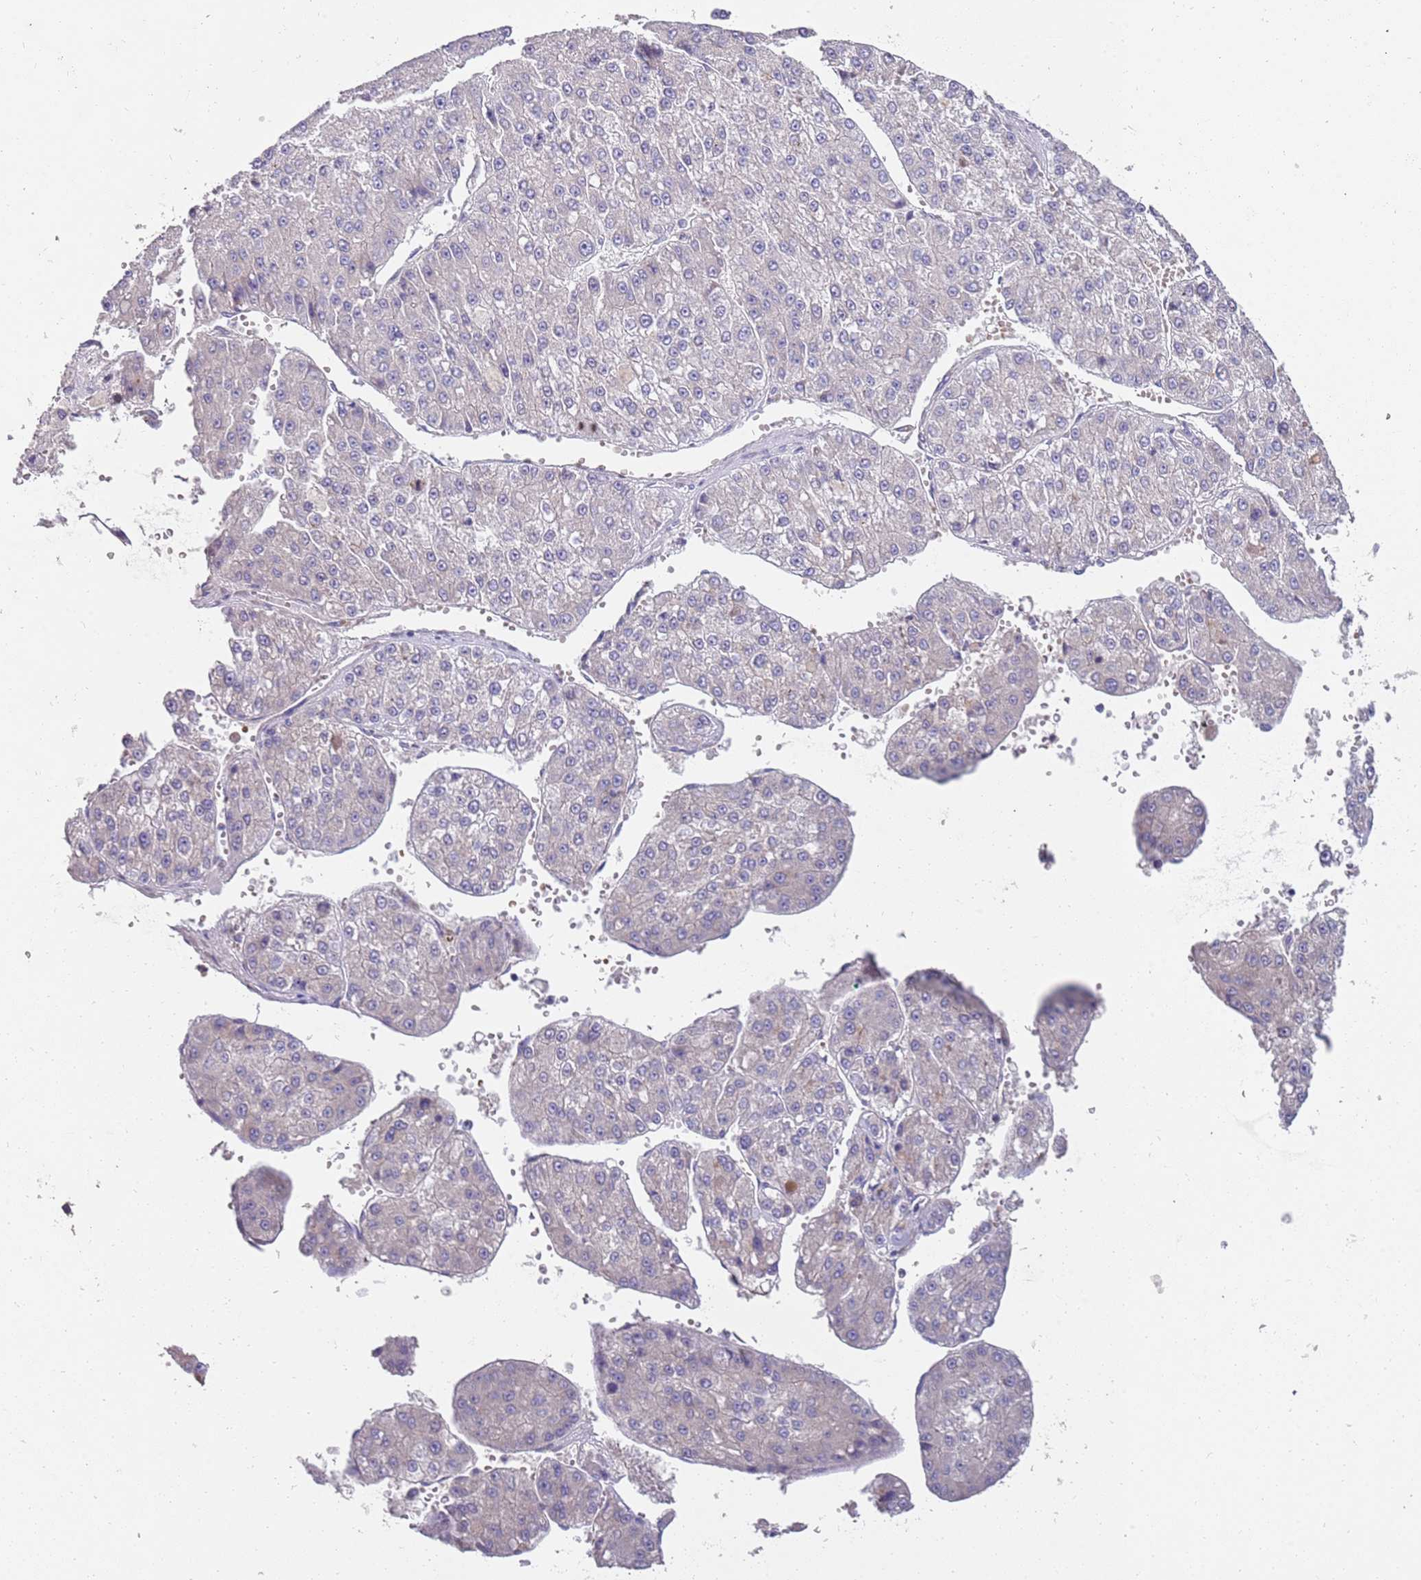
{"staining": {"intensity": "negative", "quantity": "none", "location": "none"}, "tissue": "liver cancer", "cell_type": "Tumor cells", "image_type": "cancer", "snomed": [{"axis": "morphology", "description": "Carcinoma, Hepatocellular, NOS"}, {"axis": "topography", "description": "Liver"}], "caption": "A histopathology image of hepatocellular carcinoma (liver) stained for a protein shows no brown staining in tumor cells.", "gene": "NMUR2", "patient": {"sex": "female", "age": 73}}